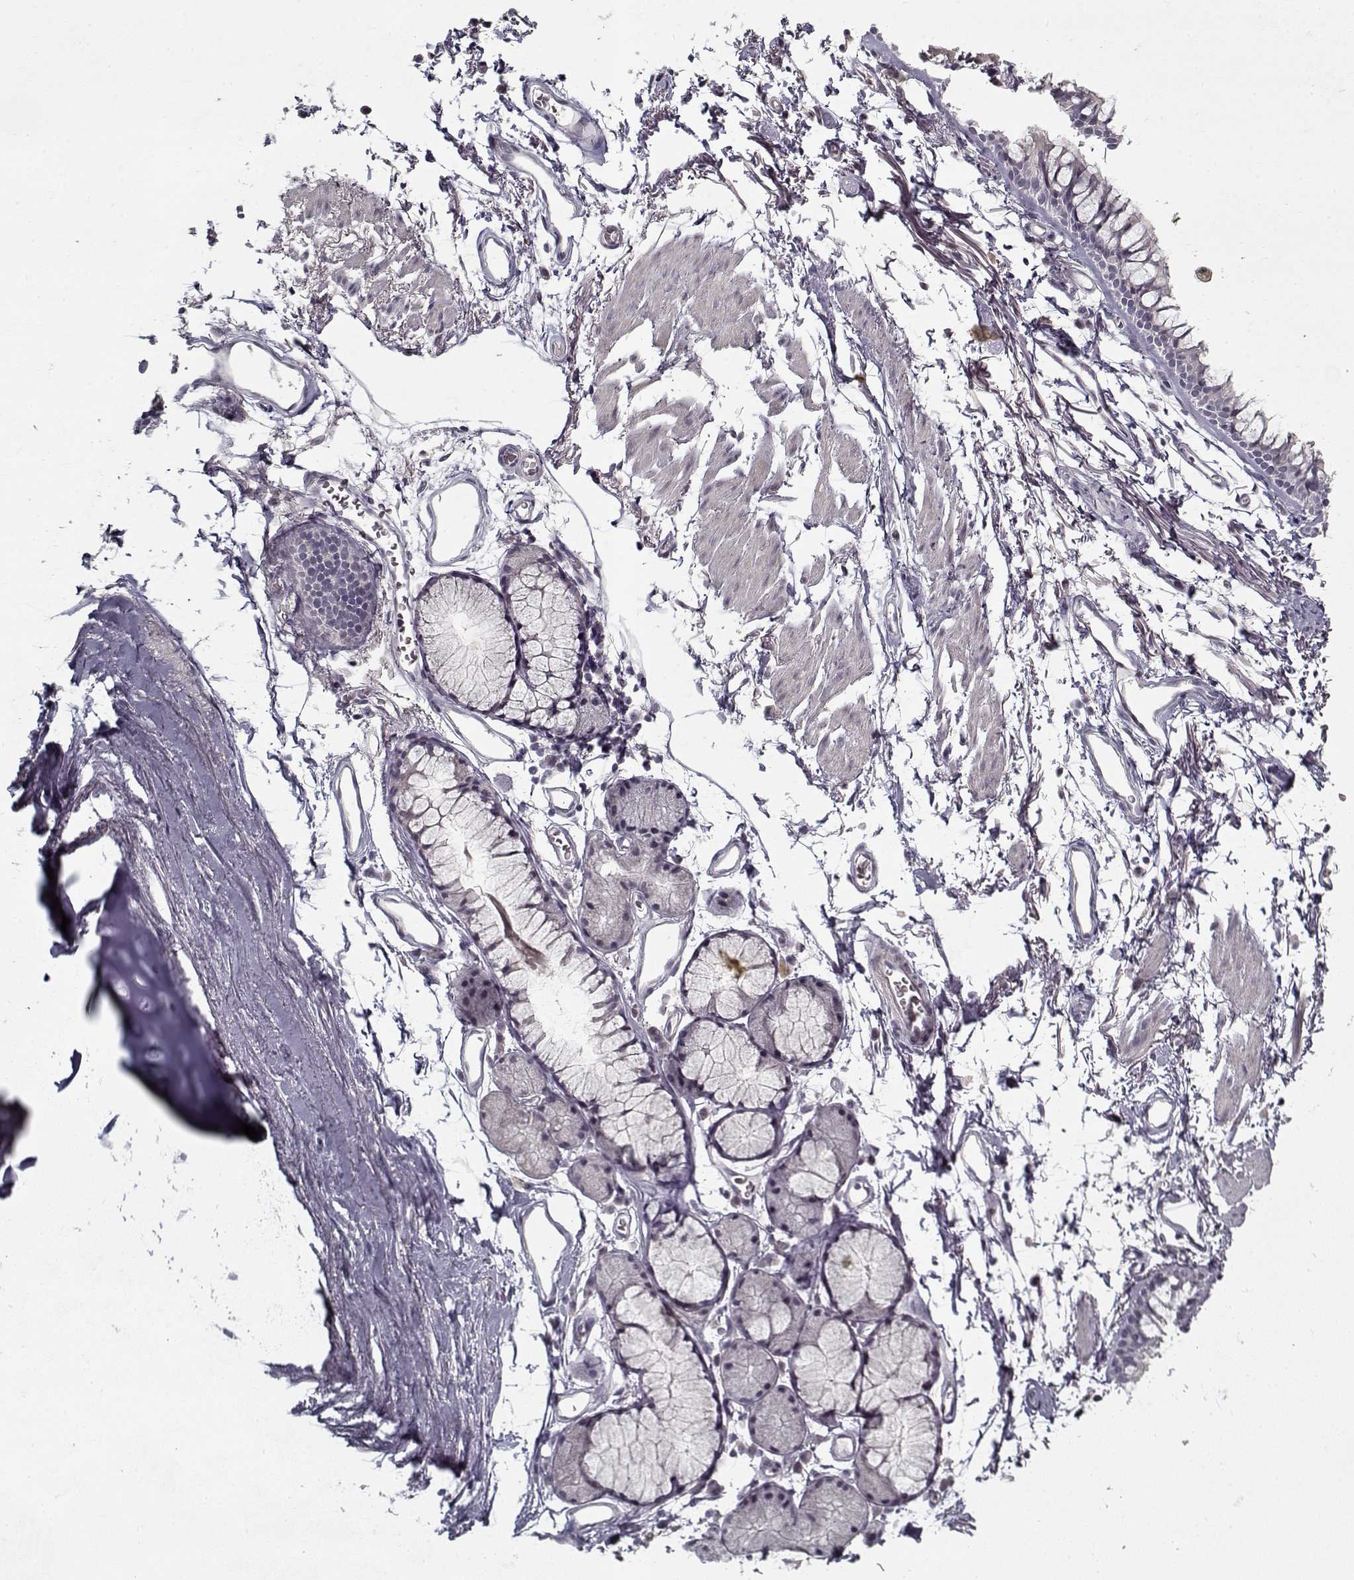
{"staining": {"intensity": "negative", "quantity": "none", "location": "none"}, "tissue": "soft tissue", "cell_type": "Chondrocytes", "image_type": "normal", "snomed": [{"axis": "morphology", "description": "Normal tissue, NOS"}, {"axis": "topography", "description": "Cartilage tissue"}, {"axis": "topography", "description": "Bronchus"}], "caption": "This is a photomicrograph of immunohistochemistry staining of unremarkable soft tissue, which shows no staining in chondrocytes. The staining was performed using DAB (3,3'-diaminobenzidine) to visualize the protein expression in brown, while the nuclei were stained in blue with hematoxylin (Magnification: 20x).", "gene": "LAMA2", "patient": {"sex": "female", "age": 79}}